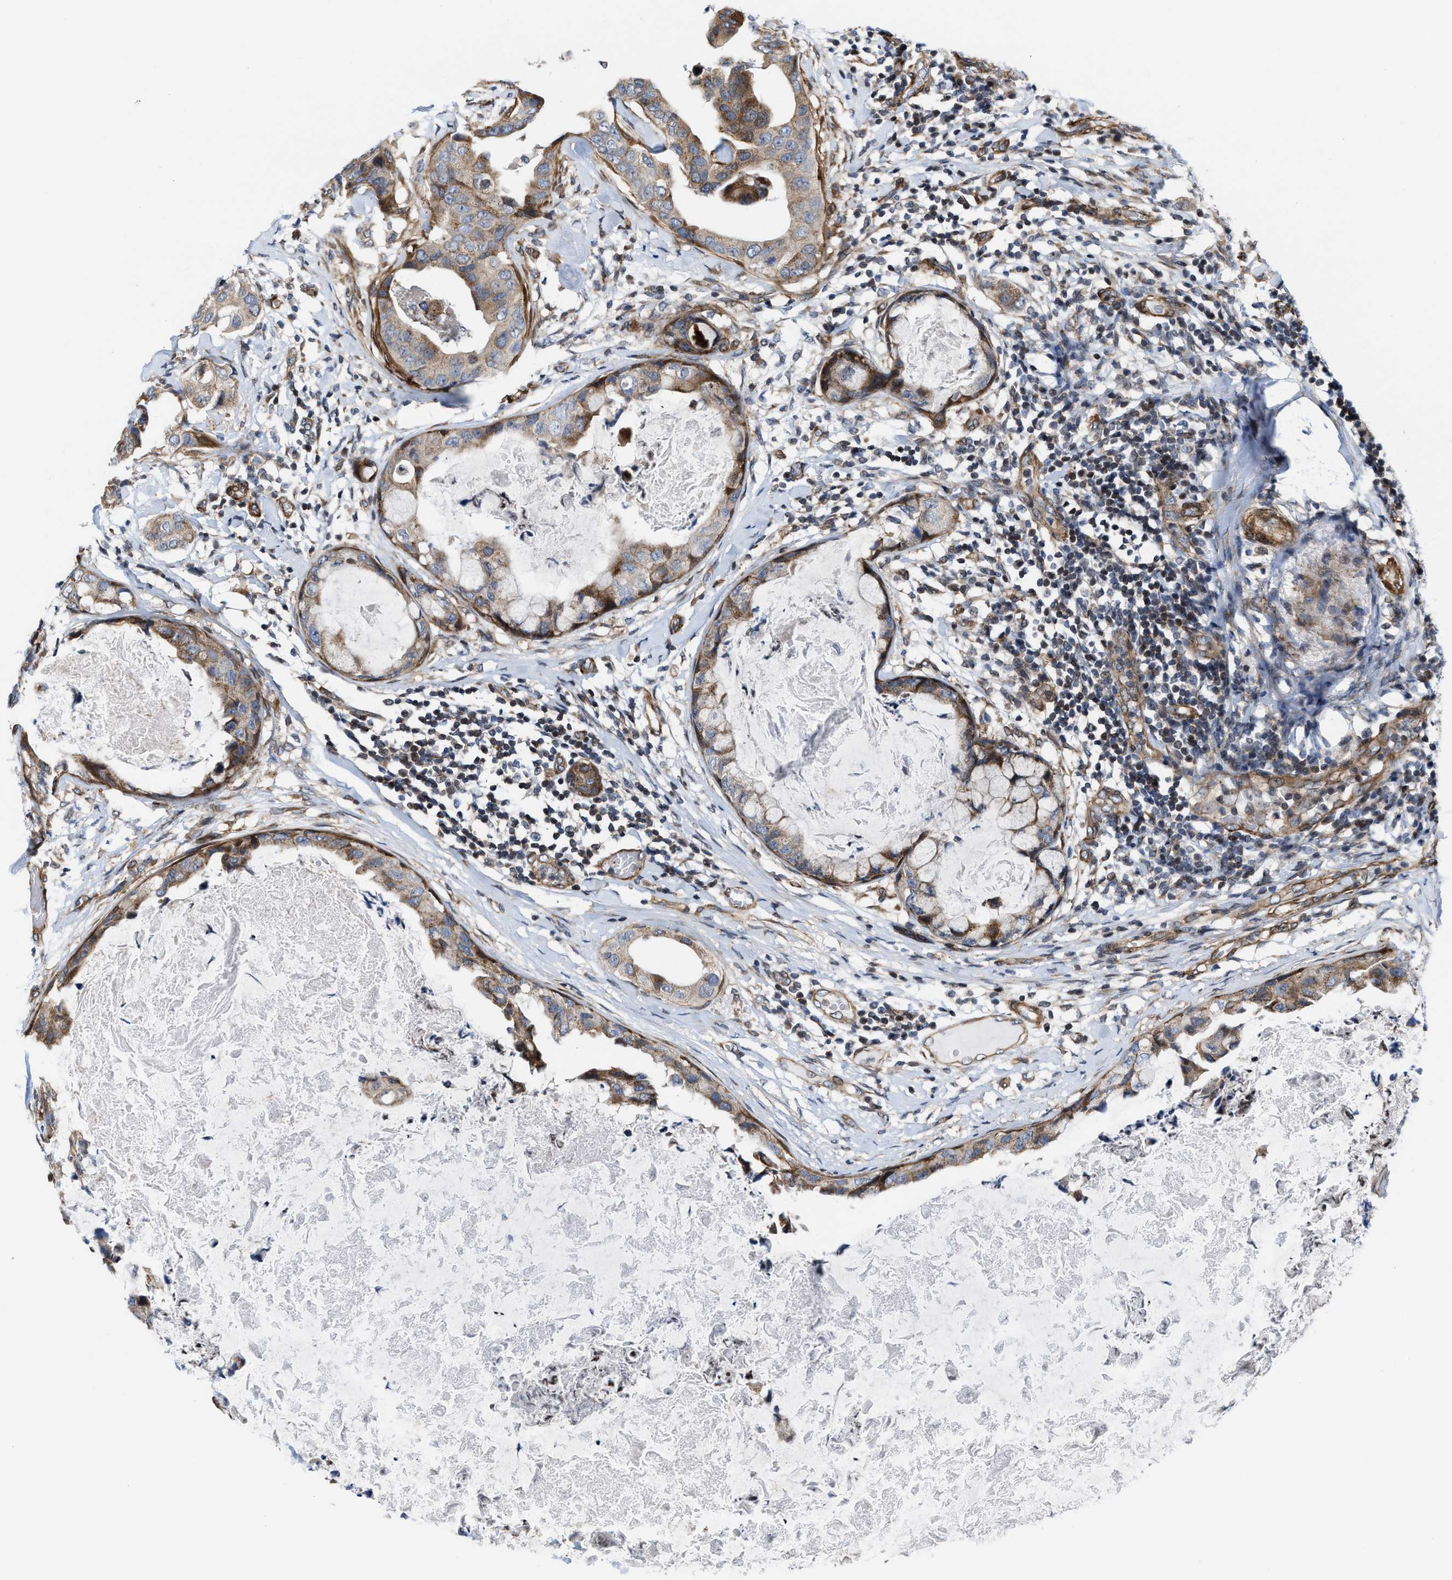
{"staining": {"intensity": "weak", "quantity": ">75%", "location": "cytoplasmic/membranous"}, "tissue": "breast cancer", "cell_type": "Tumor cells", "image_type": "cancer", "snomed": [{"axis": "morphology", "description": "Duct carcinoma"}, {"axis": "topography", "description": "Breast"}], "caption": "A brown stain shows weak cytoplasmic/membranous positivity of a protein in human breast cancer tumor cells.", "gene": "TGFB1I1", "patient": {"sex": "female", "age": 40}}